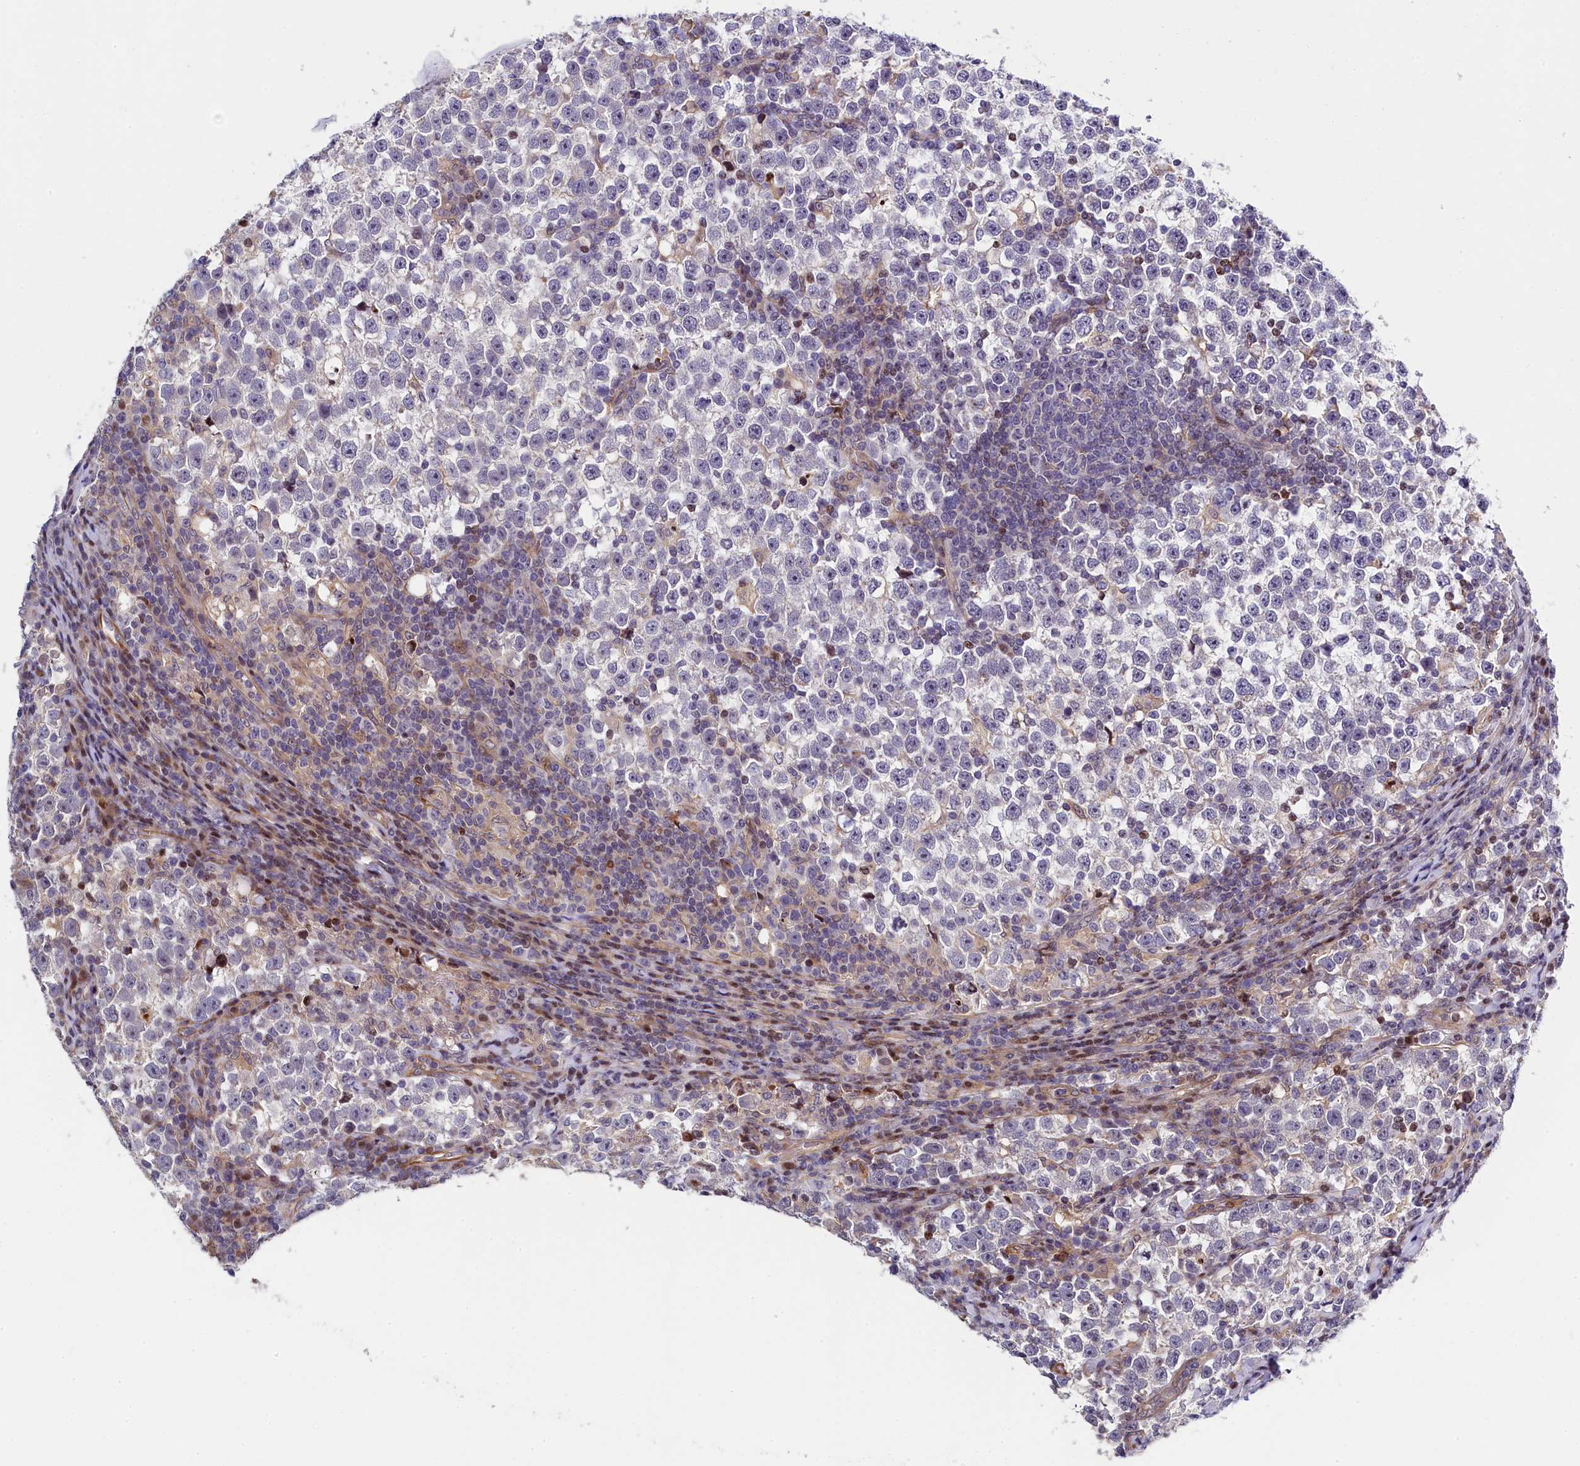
{"staining": {"intensity": "negative", "quantity": "none", "location": "none"}, "tissue": "testis cancer", "cell_type": "Tumor cells", "image_type": "cancer", "snomed": [{"axis": "morphology", "description": "Normal tissue, NOS"}, {"axis": "morphology", "description": "Seminoma, NOS"}, {"axis": "topography", "description": "Testis"}], "caption": "An immunohistochemistry (IHC) histopathology image of testis cancer (seminoma) is shown. There is no staining in tumor cells of testis cancer (seminoma). (DAB immunohistochemistry visualized using brightfield microscopy, high magnification).", "gene": "TGDS", "patient": {"sex": "male", "age": 43}}